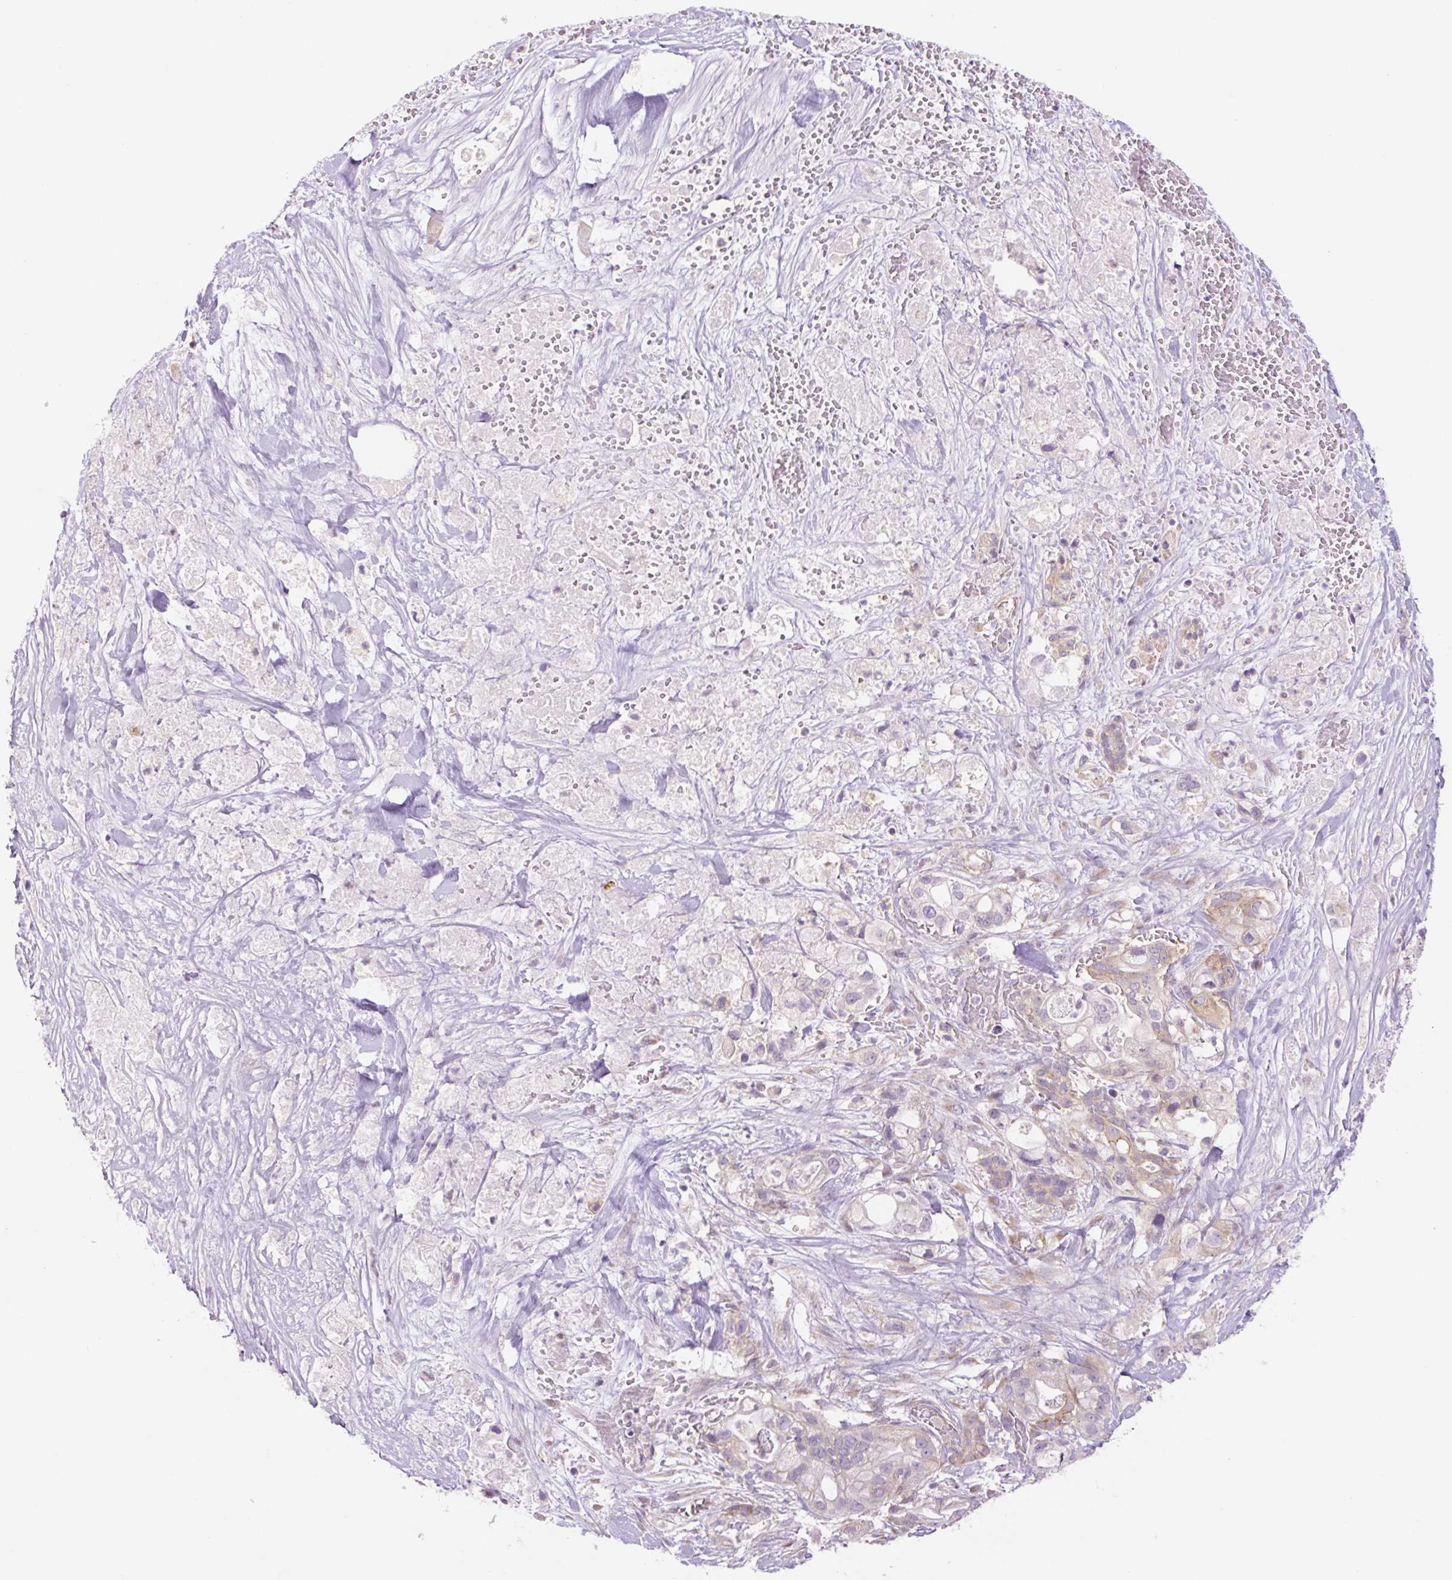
{"staining": {"intensity": "weak", "quantity": "<25%", "location": "cytoplasmic/membranous"}, "tissue": "pancreatic cancer", "cell_type": "Tumor cells", "image_type": "cancer", "snomed": [{"axis": "morphology", "description": "Adenocarcinoma, NOS"}, {"axis": "topography", "description": "Pancreas"}], "caption": "This image is of pancreatic cancer (adenocarcinoma) stained with IHC to label a protein in brown with the nuclei are counter-stained blue. There is no positivity in tumor cells. (Immunohistochemistry, brightfield microscopy, high magnification).", "gene": "GRID2", "patient": {"sex": "male", "age": 44}}